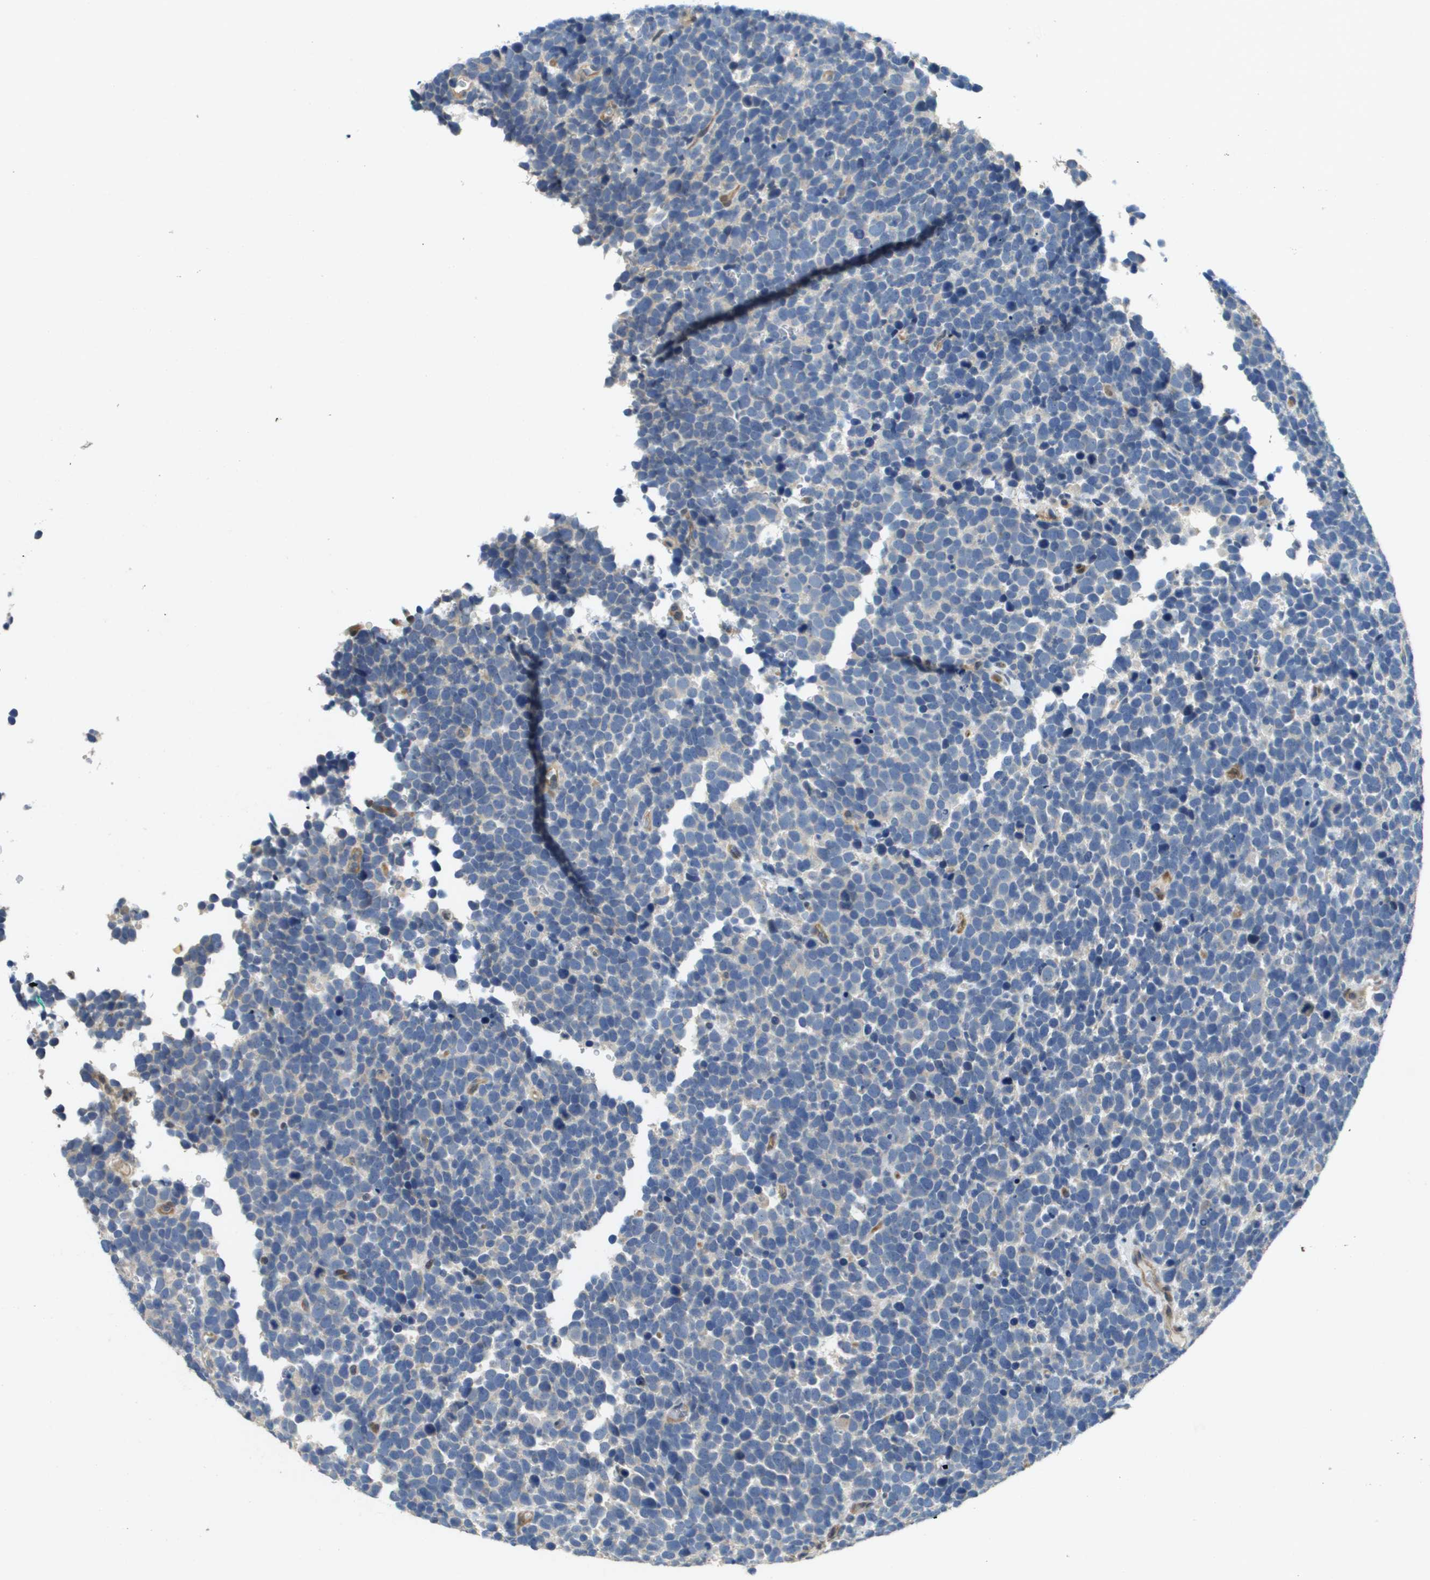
{"staining": {"intensity": "negative", "quantity": "none", "location": "none"}, "tissue": "urothelial cancer", "cell_type": "Tumor cells", "image_type": "cancer", "snomed": [{"axis": "morphology", "description": "Urothelial carcinoma, High grade"}, {"axis": "topography", "description": "Urinary bladder"}], "caption": "This is a histopathology image of immunohistochemistry (IHC) staining of urothelial cancer, which shows no expression in tumor cells.", "gene": "SCN4B", "patient": {"sex": "female", "age": 82}}